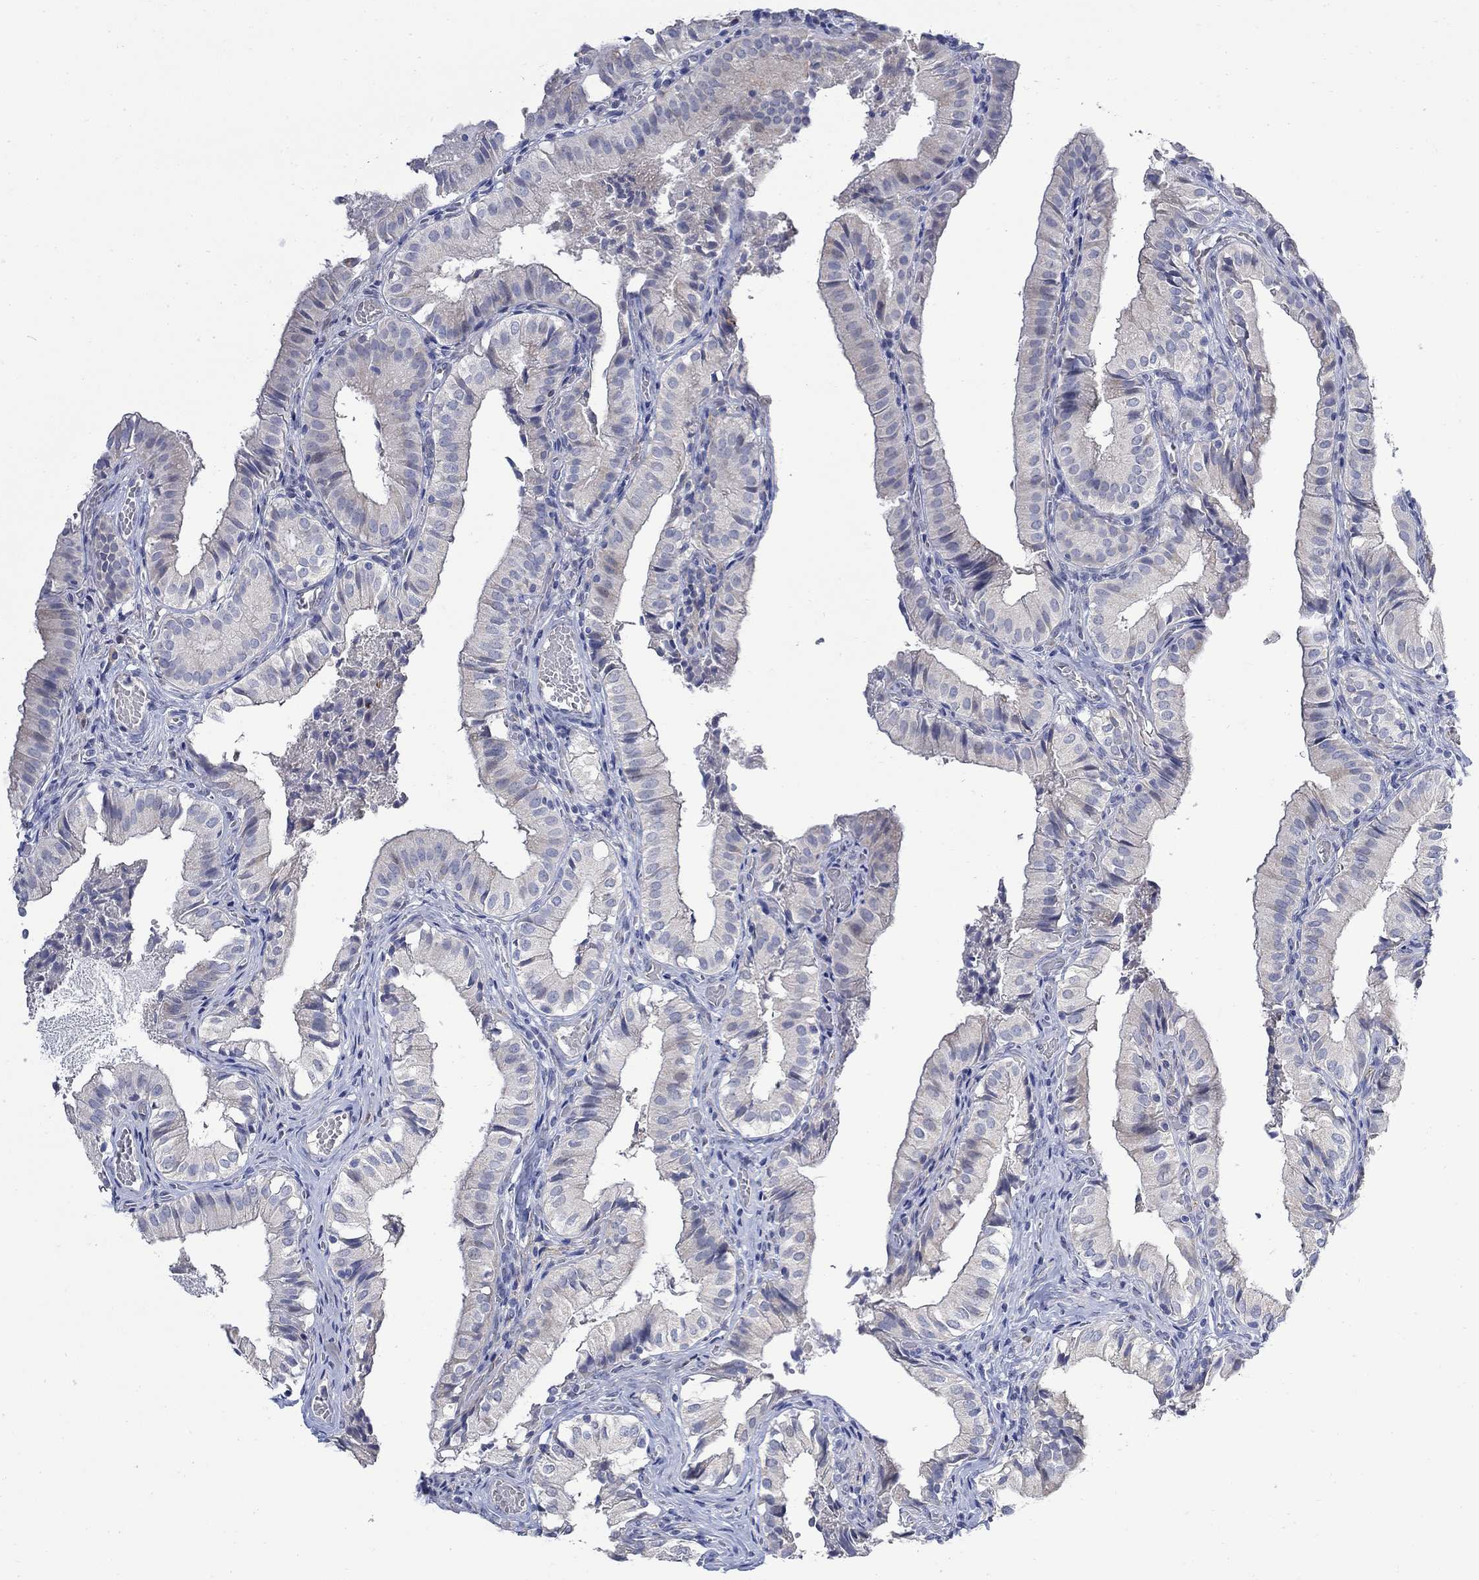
{"staining": {"intensity": "weak", "quantity": "<25%", "location": "cytoplasmic/membranous"}, "tissue": "gallbladder", "cell_type": "Glandular cells", "image_type": "normal", "snomed": [{"axis": "morphology", "description": "Normal tissue, NOS"}, {"axis": "topography", "description": "Gallbladder"}], "caption": "Immunohistochemical staining of unremarkable human gallbladder demonstrates no significant positivity in glandular cells.", "gene": "DLK1", "patient": {"sex": "female", "age": 47}}